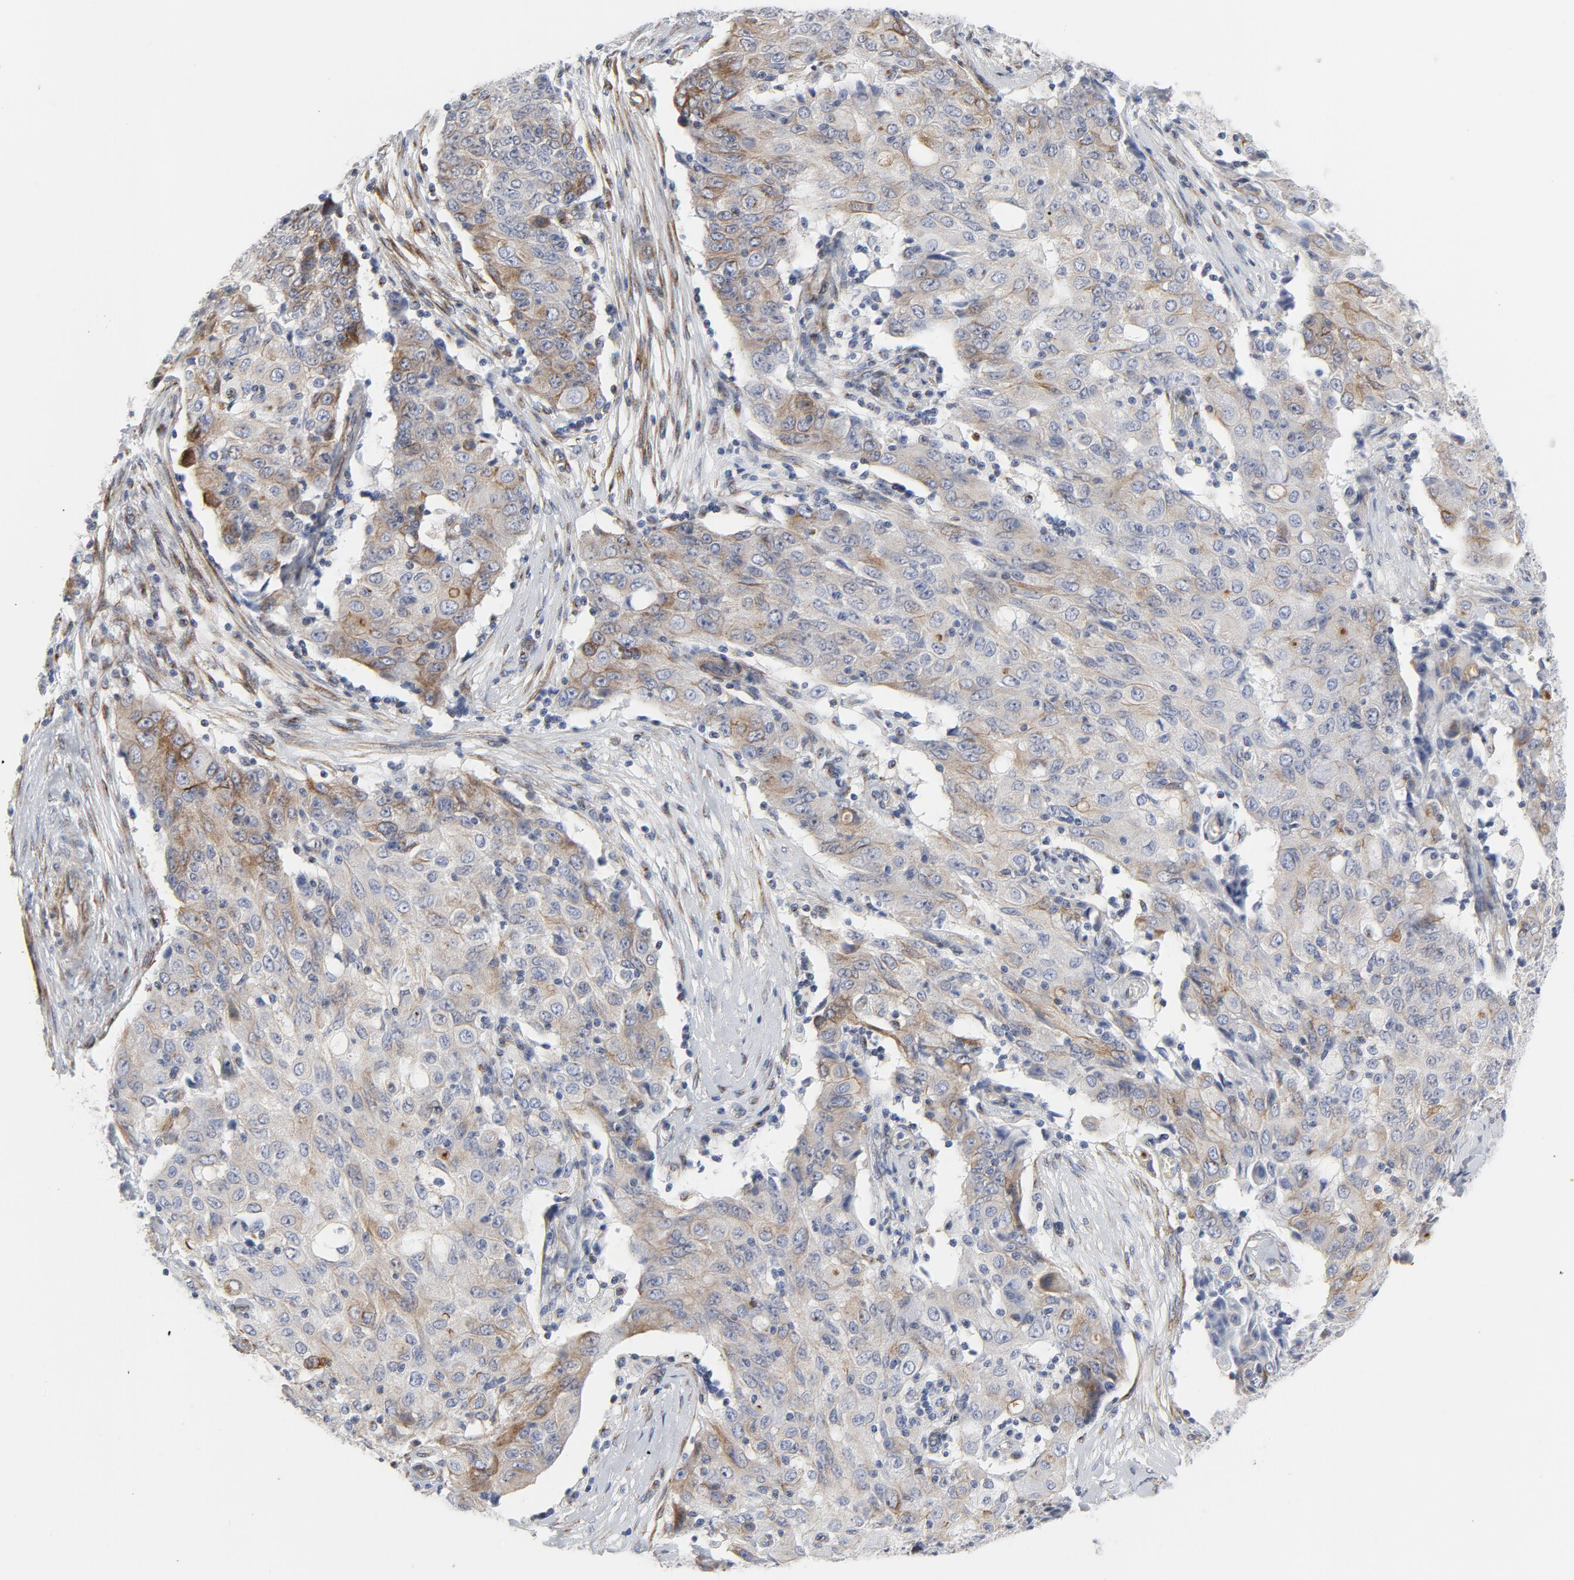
{"staining": {"intensity": "weak", "quantity": "25%-75%", "location": "cytoplasmic/membranous"}, "tissue": "ovarian cancer", "cell_type": "Tumor cells", "image_type": "cancer", "snomed": [{"axis": "morphology", "description": "Carcinoma, endometroid"}, {"axis": "topography", "description": "Ovary"}], "caption": "Human ovarian endometroid carcinoma stained with a protein marker demonstrates weak staining in tumor cells.", "gene": "TUBB1", "patient": {"sex": "female", "age": 42}}